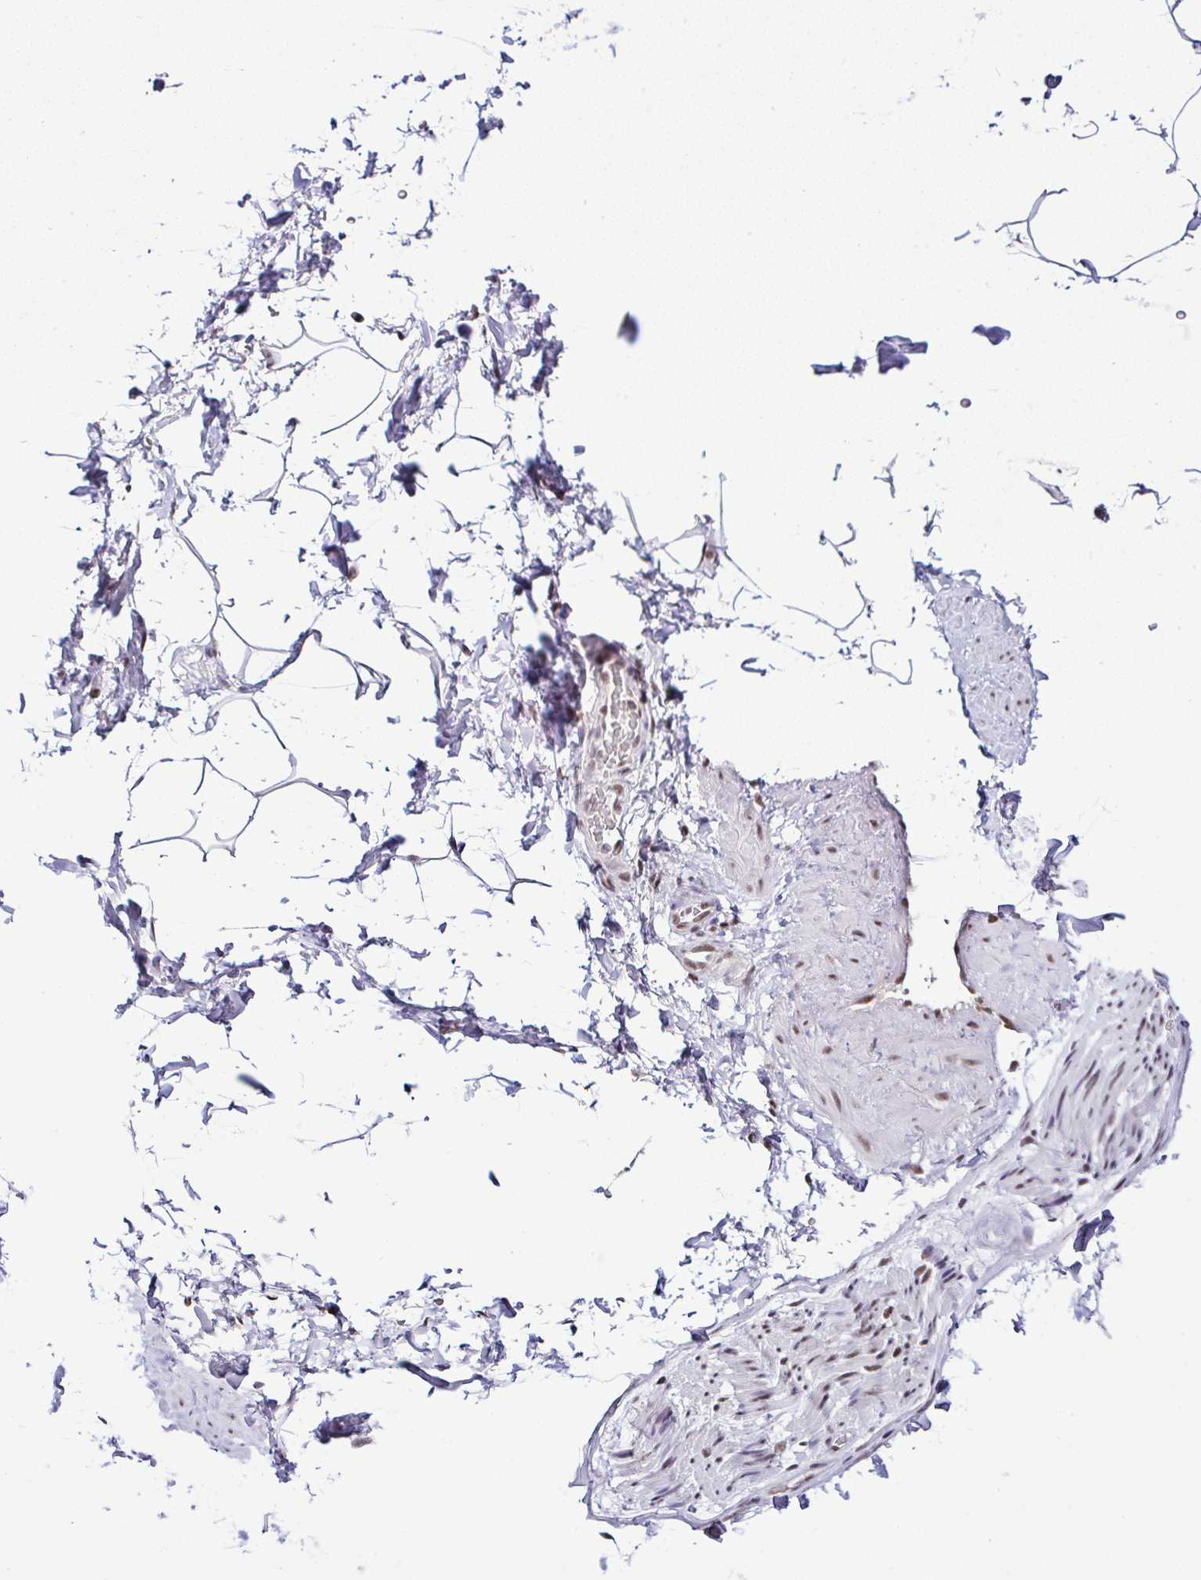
{"staining": {"intensity": "negative", "quantity": "none", "location": "none"}, "tissue": "adipose tissue", "cell_type": "Adipocytes", "image_type": "normal", "snomed": [{"axis": "morphology", "description": "Normal tissue, NOS"}, {"axis": "topography", "description": "Vascular tissue"}, {"axis": "topography", "description": "Peripheral nerve tissue"}], "caption": "This is an immunohistochemistry (IHC) image of normal adipose tissue. There is no staining in adipocytes.", "gene": "PTPN2", "patient": {"sex": "male", "age": 41}}